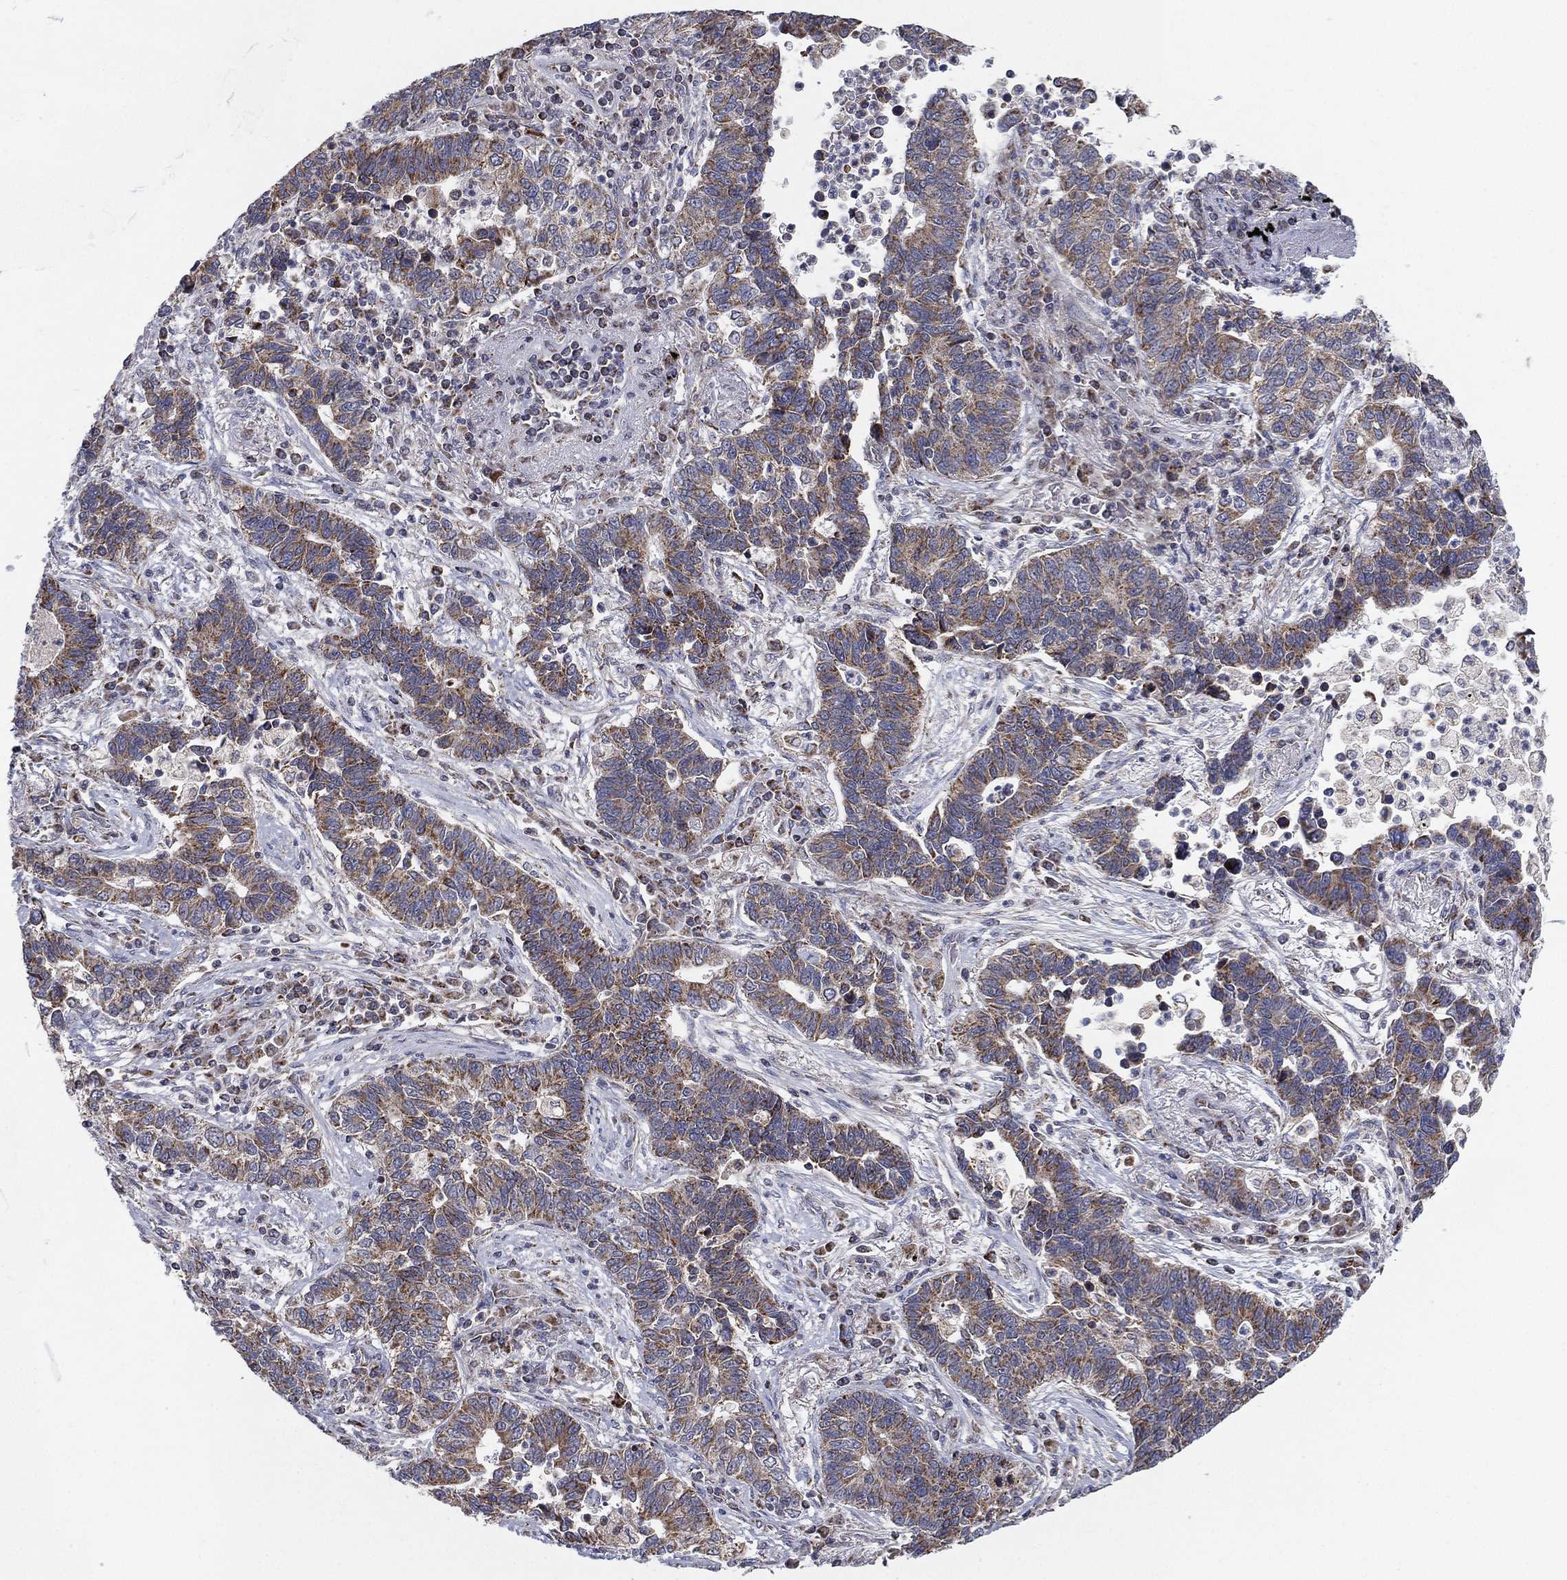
{"staining": {"intensity": "moderate", "quantity": ">75%", "location": "cytoplasmic/membranous"}, "tissue": "lung cancer", "cell_type": "Tumor cells", "image_type": "cancer", "snomed": [{"axis": "morphology", "description": "Adenocarcinoma, NOS"}, {"axis": "topography", "description": "Lung"}], "caption": "Human lung adenocarcinoma stained with a brown dye reveals moderate cytoplasmic/membranous positive expression in approximately >75% of tumor cells.", "gene": "PSMG4", "patient": {"sex": "female", "age": 57}}